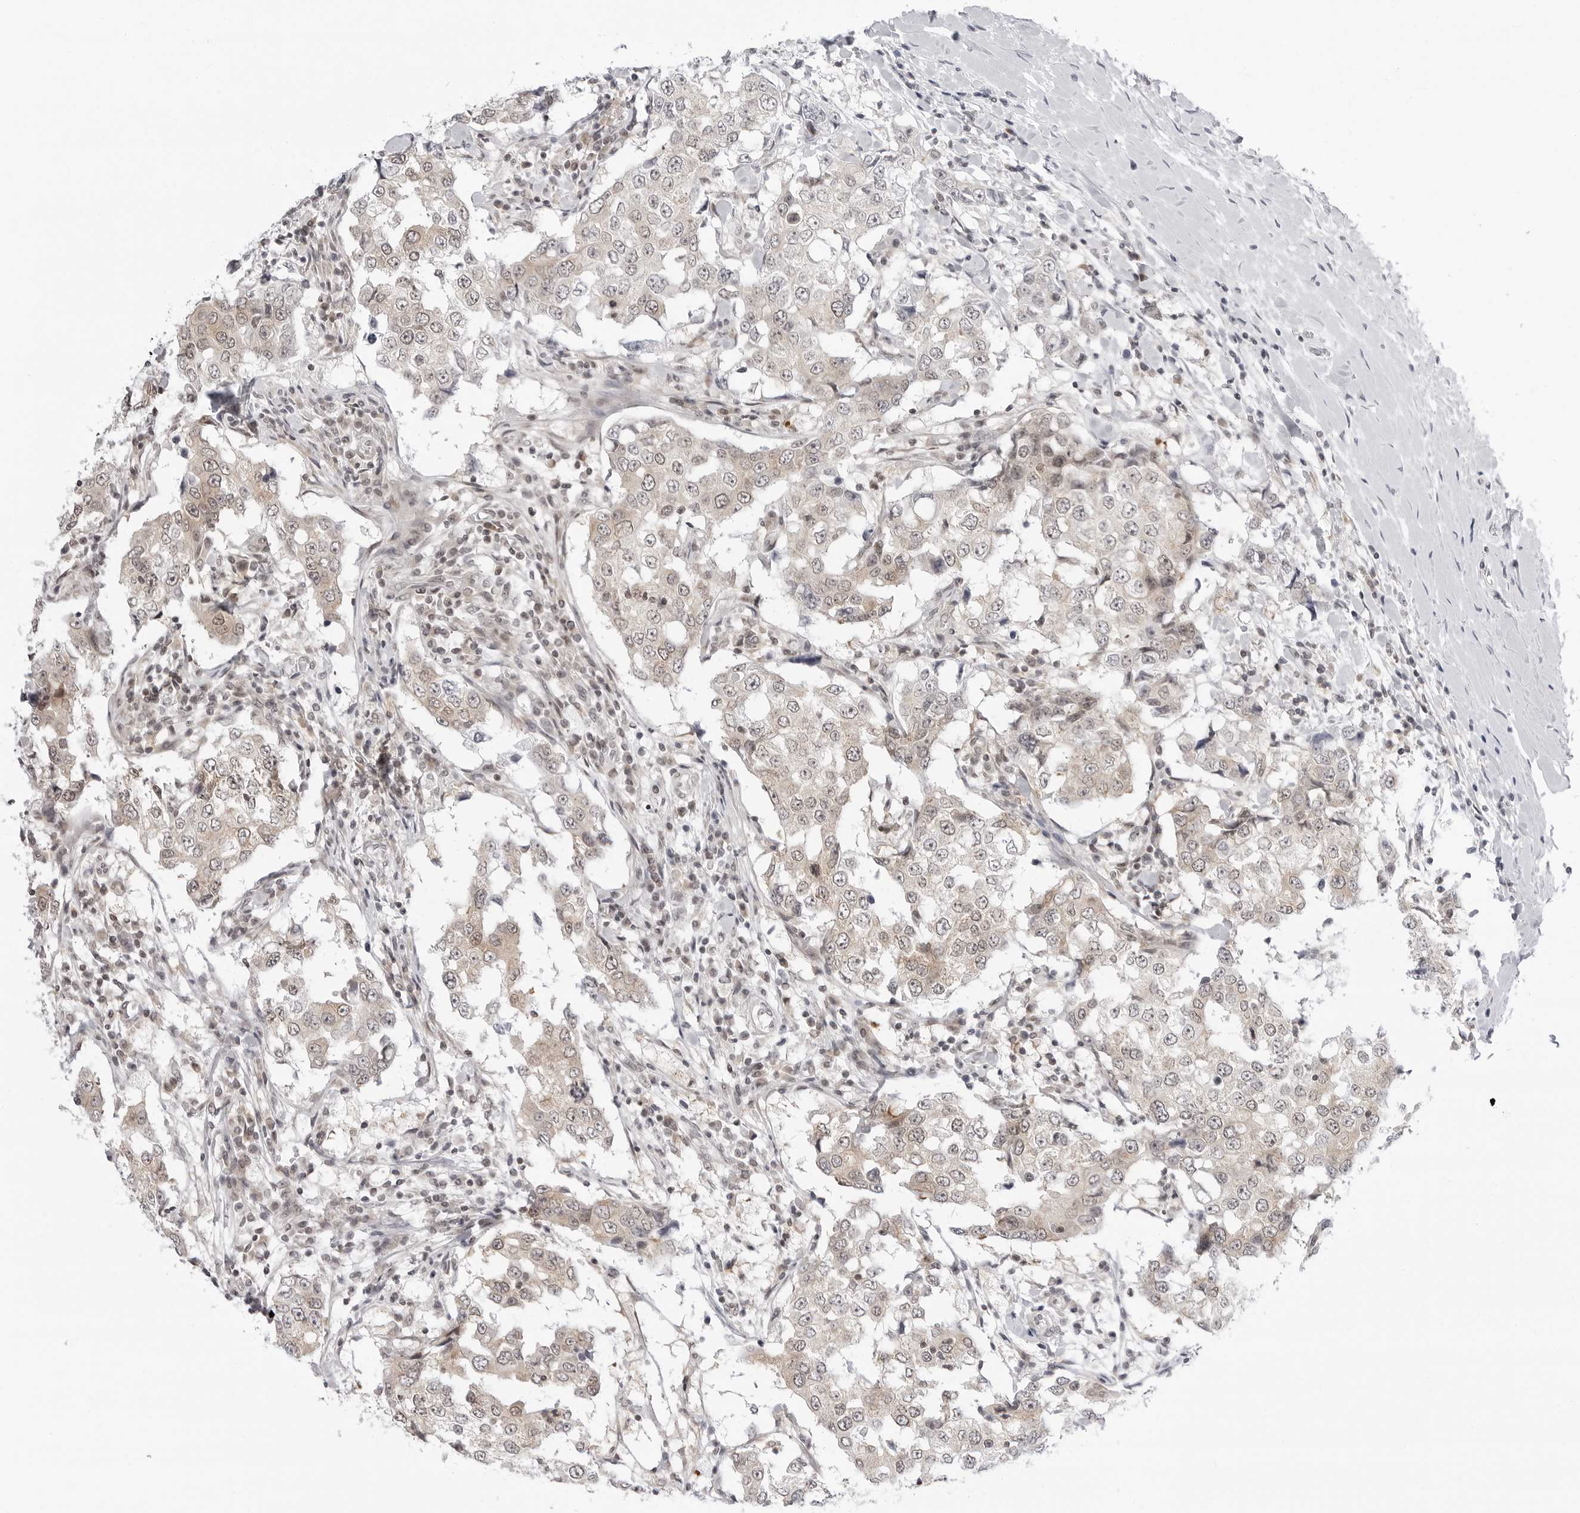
{"staining": {"intensity": "weak", "quantity": "25%-75%", "location": "cytoplasmic/membranous,nuclear"}, "tissue": "breast cancer", "cell_type": "Tumor cells", "image_type": "cancer", "snomed": [{"axis": "morphology", "description": "Duct carcinoma"}, {"axis": "topography", "description": "Breast"}], "caption": "An image of invasive ductal carcinoma (breast) stained for a protein shows weak cytoplasmic/membranous and nuclear brown staining in tumor cells. Nuclei are stained in blue.", "gene": "PPP2R5C", "patient": {"sex": "female", "age": 27}}